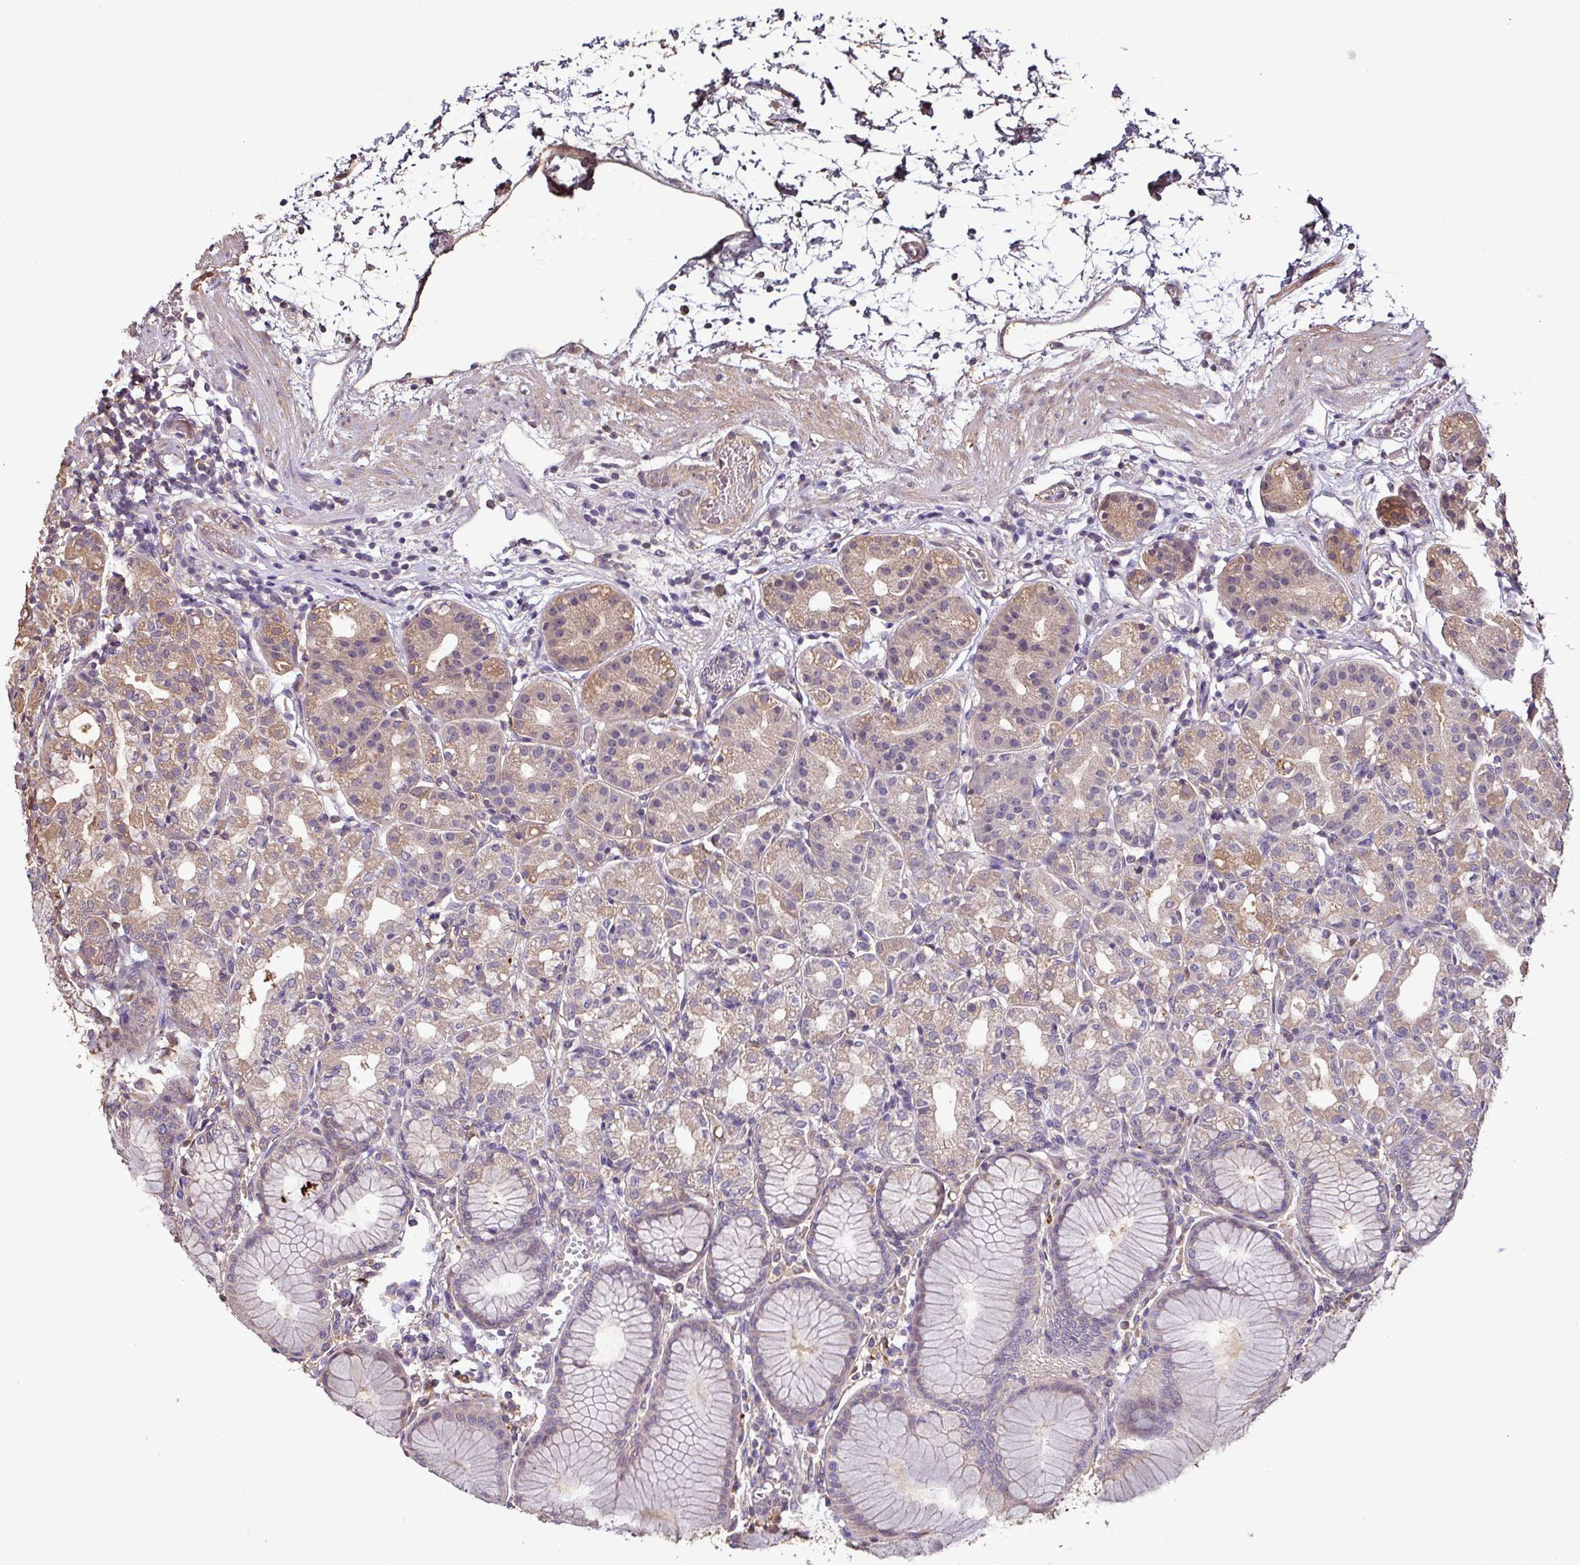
{"staining": {"intensity": "moderate", "quantity": "25%-75%", "location": "cytoplasmic/membranous"}, "tissue": "stomach", "cell_type": "Glandular cells", "image_type": "normal", "snomed": [{"axis": "morphology", "description": "Normal tissue, NOS"}, {"axis": "topography", "description": "Stomach"}], "caption": "High-power microscopy captured an immunohistochemistry (IHC) image of unremarkable stomach, revealing moderate cytoplasmic/membranous expression in approximately 25%-75% of glandular cells.", "gene": "GNPDA1", "patient": {"sex": "female", "age": 57}}